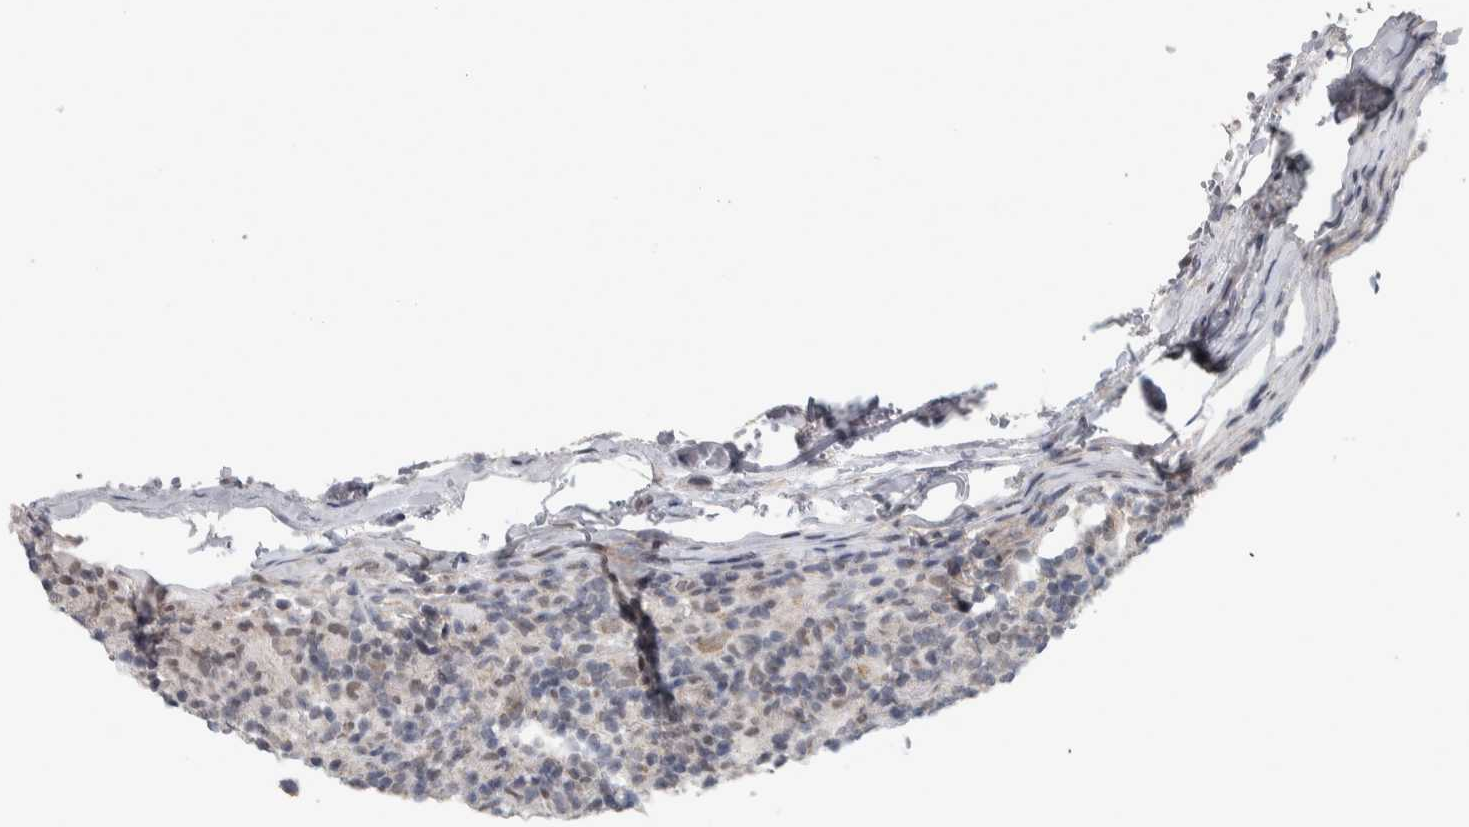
{"staining": {"intensity": "negative", "quantity": "none", "location": "none"}, "tissue": "lymphoma", "cell_type": "Tumor cells", "image_type": "cancer", "snomed": [{"axis": "morphology", "description": "Hodgkin's disease, NOS"}, {"axis": "topography", "description": "Lymph node"}], "caption": "Human lymphoma stained for a protein using immunohistochemistry displays no positivity in tumor cells.", "gene": "CWC27", "patient": {"sex": "male", "age": 70}}